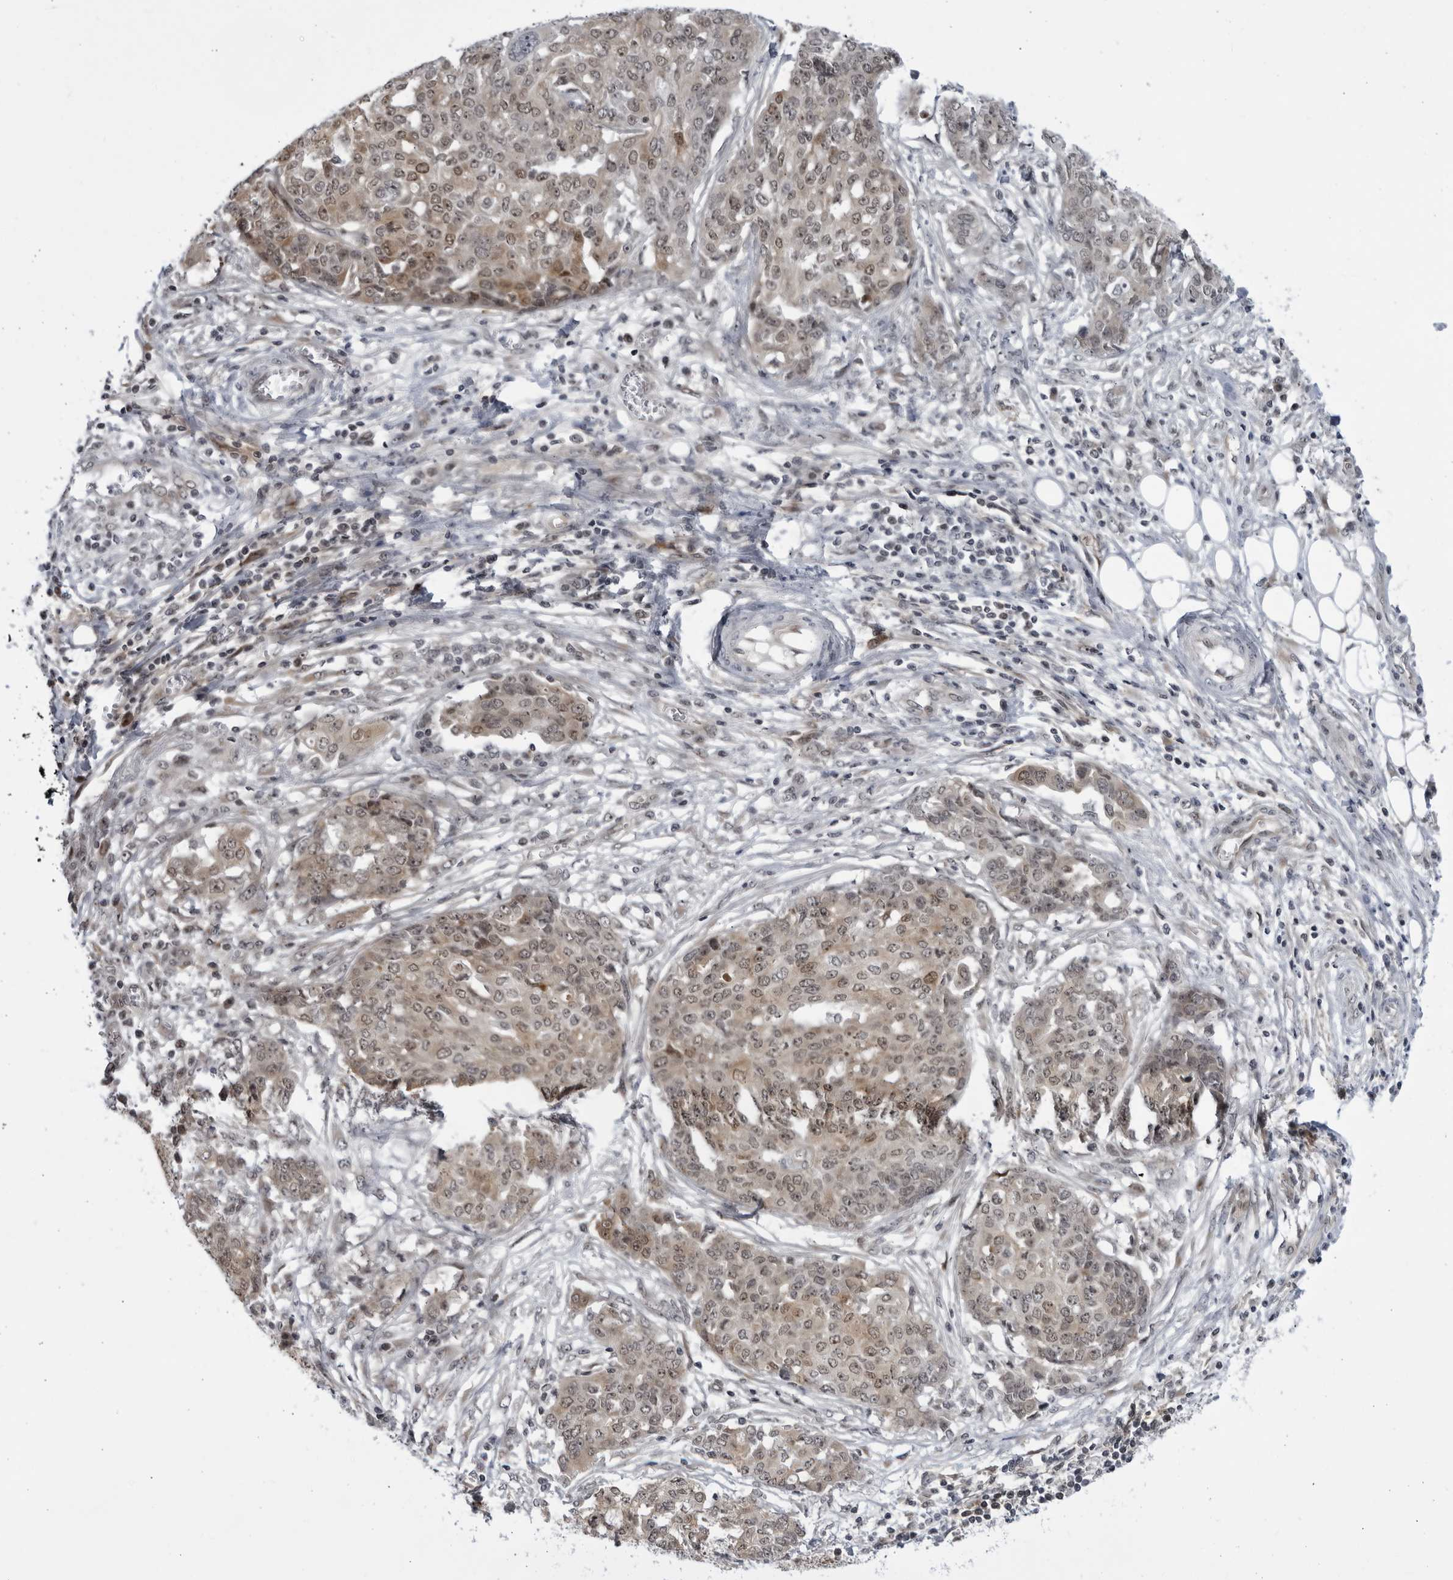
{"staining": {"intensity": "weak", "quantity": ">75%", "location": "cytoplasmic/membranous,nuclear"}, "tissue": "ovarian cancer", "cell_type": "Tumor cells", "image_type": "cancer", "snomed": [{"axis": "morphology", "description": "Cystadenocarcinoma, serous, NOS"}, {"axis": "topography", "description": "Soft tissue"}, {"axis": "topography", "description": "Ovary"}], "caption": "This photomicrograph displays immunohistochemistry staining of human ovarian cancer, with low weak cytoplasmic/membranous and nuclear expression in about >75% of tumor cells.", "gene": "ITGB3BP", "patient": {"sex": "female", "age": 57}}